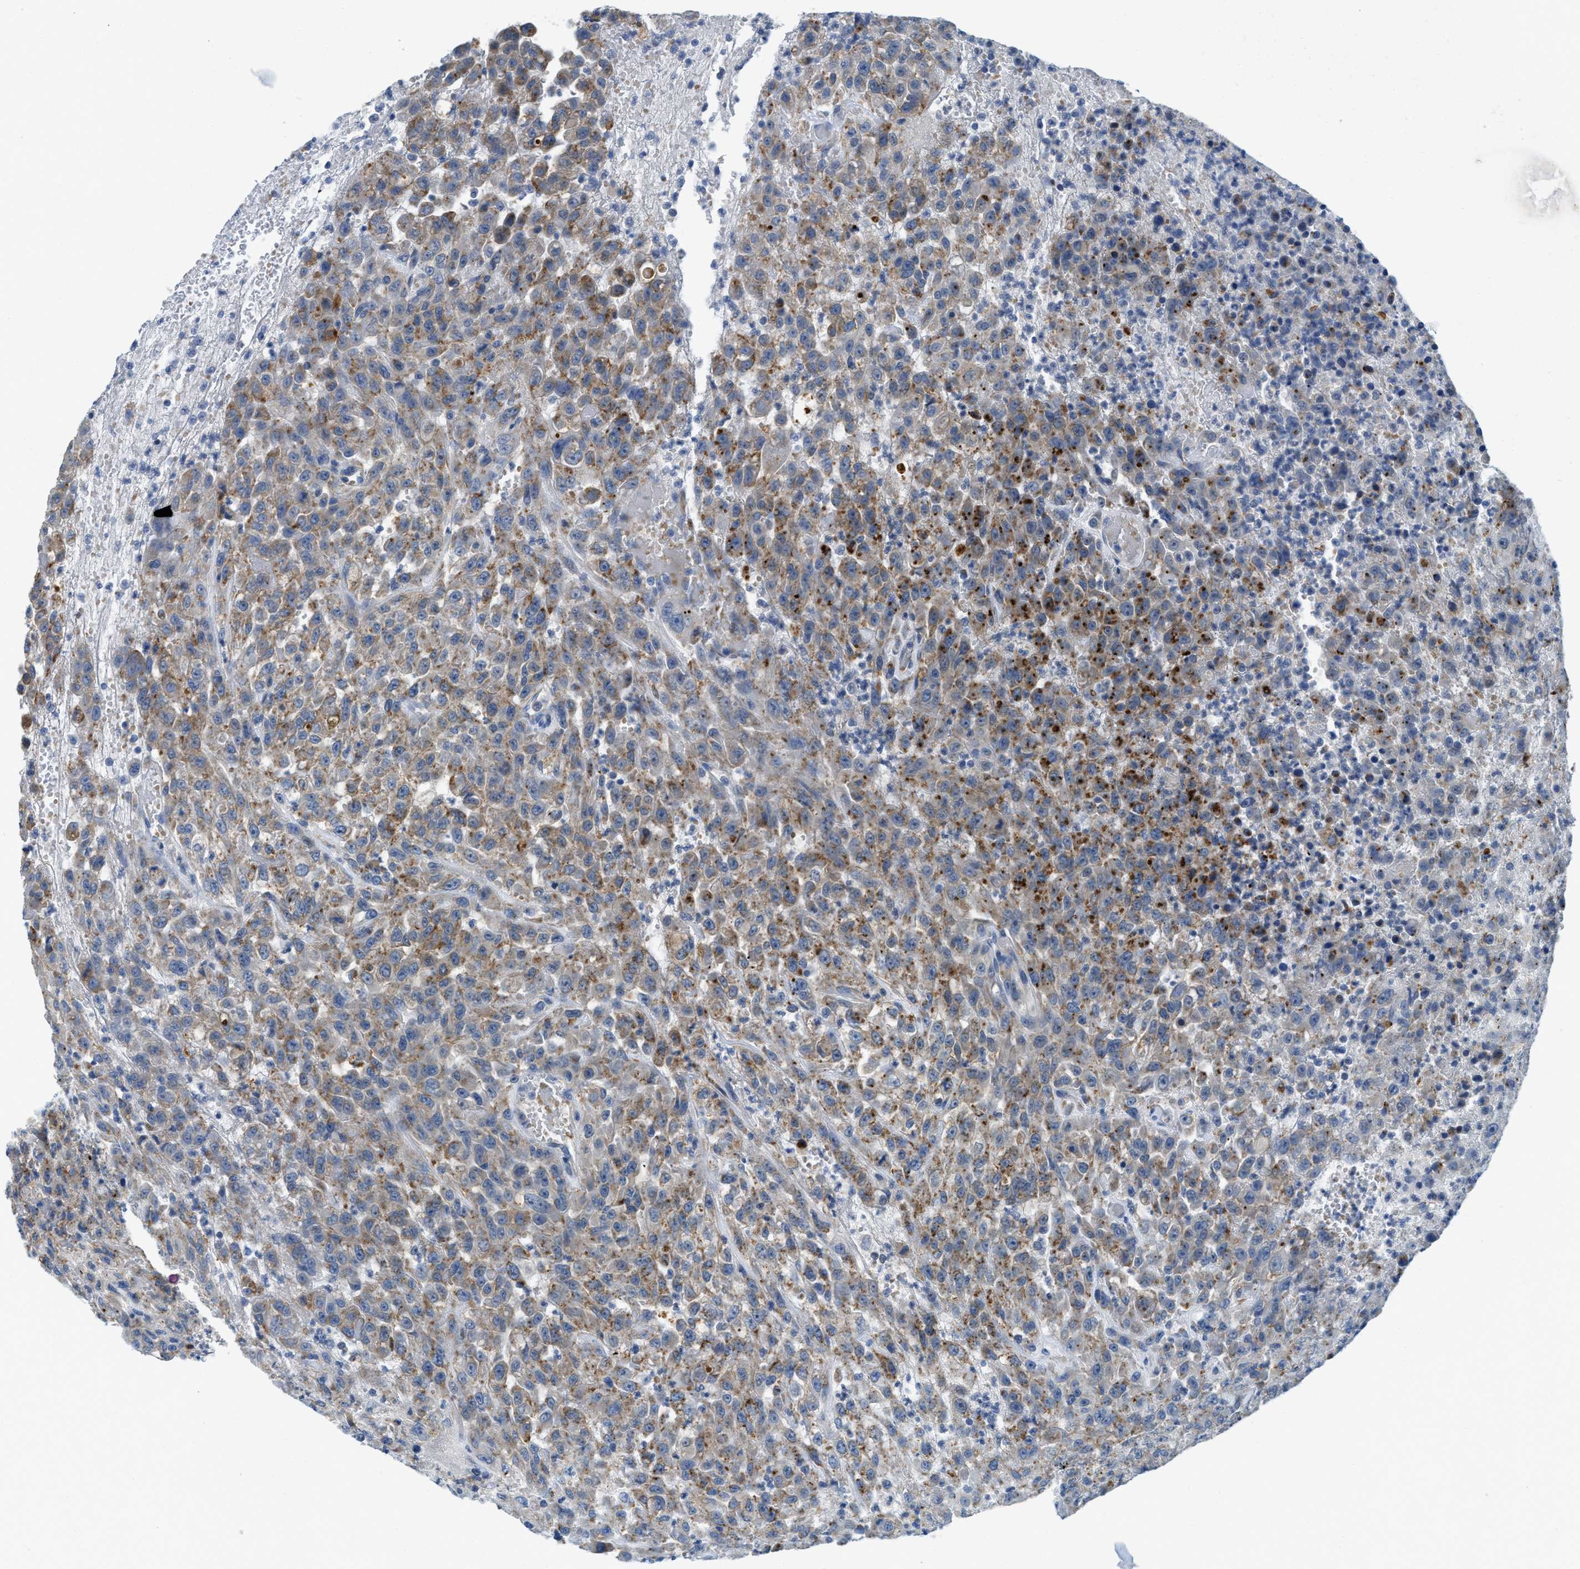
{"staining": {"intensity": "moderate", "quantity": "25%-75%", "location": "cytoplasmic/membranous"}, "tissue": "urothelial cancer", "cell_type": "Tumor cells", "image_type": "cancer", "snomed": [{"axis": "morphology", "description": "Urothelial carcinoma, High grade"}, {"axis": "topography", "description": "Urinary bladder"}], "caption": "Urothelial cancer stained for a protein (brown) displays moderate cytoplasmic/membranous positive positivity in approximately 25%-75% of tumor cells.", "gene": "TSPAN3", "patient": {"sex": "male", "age": 46}}